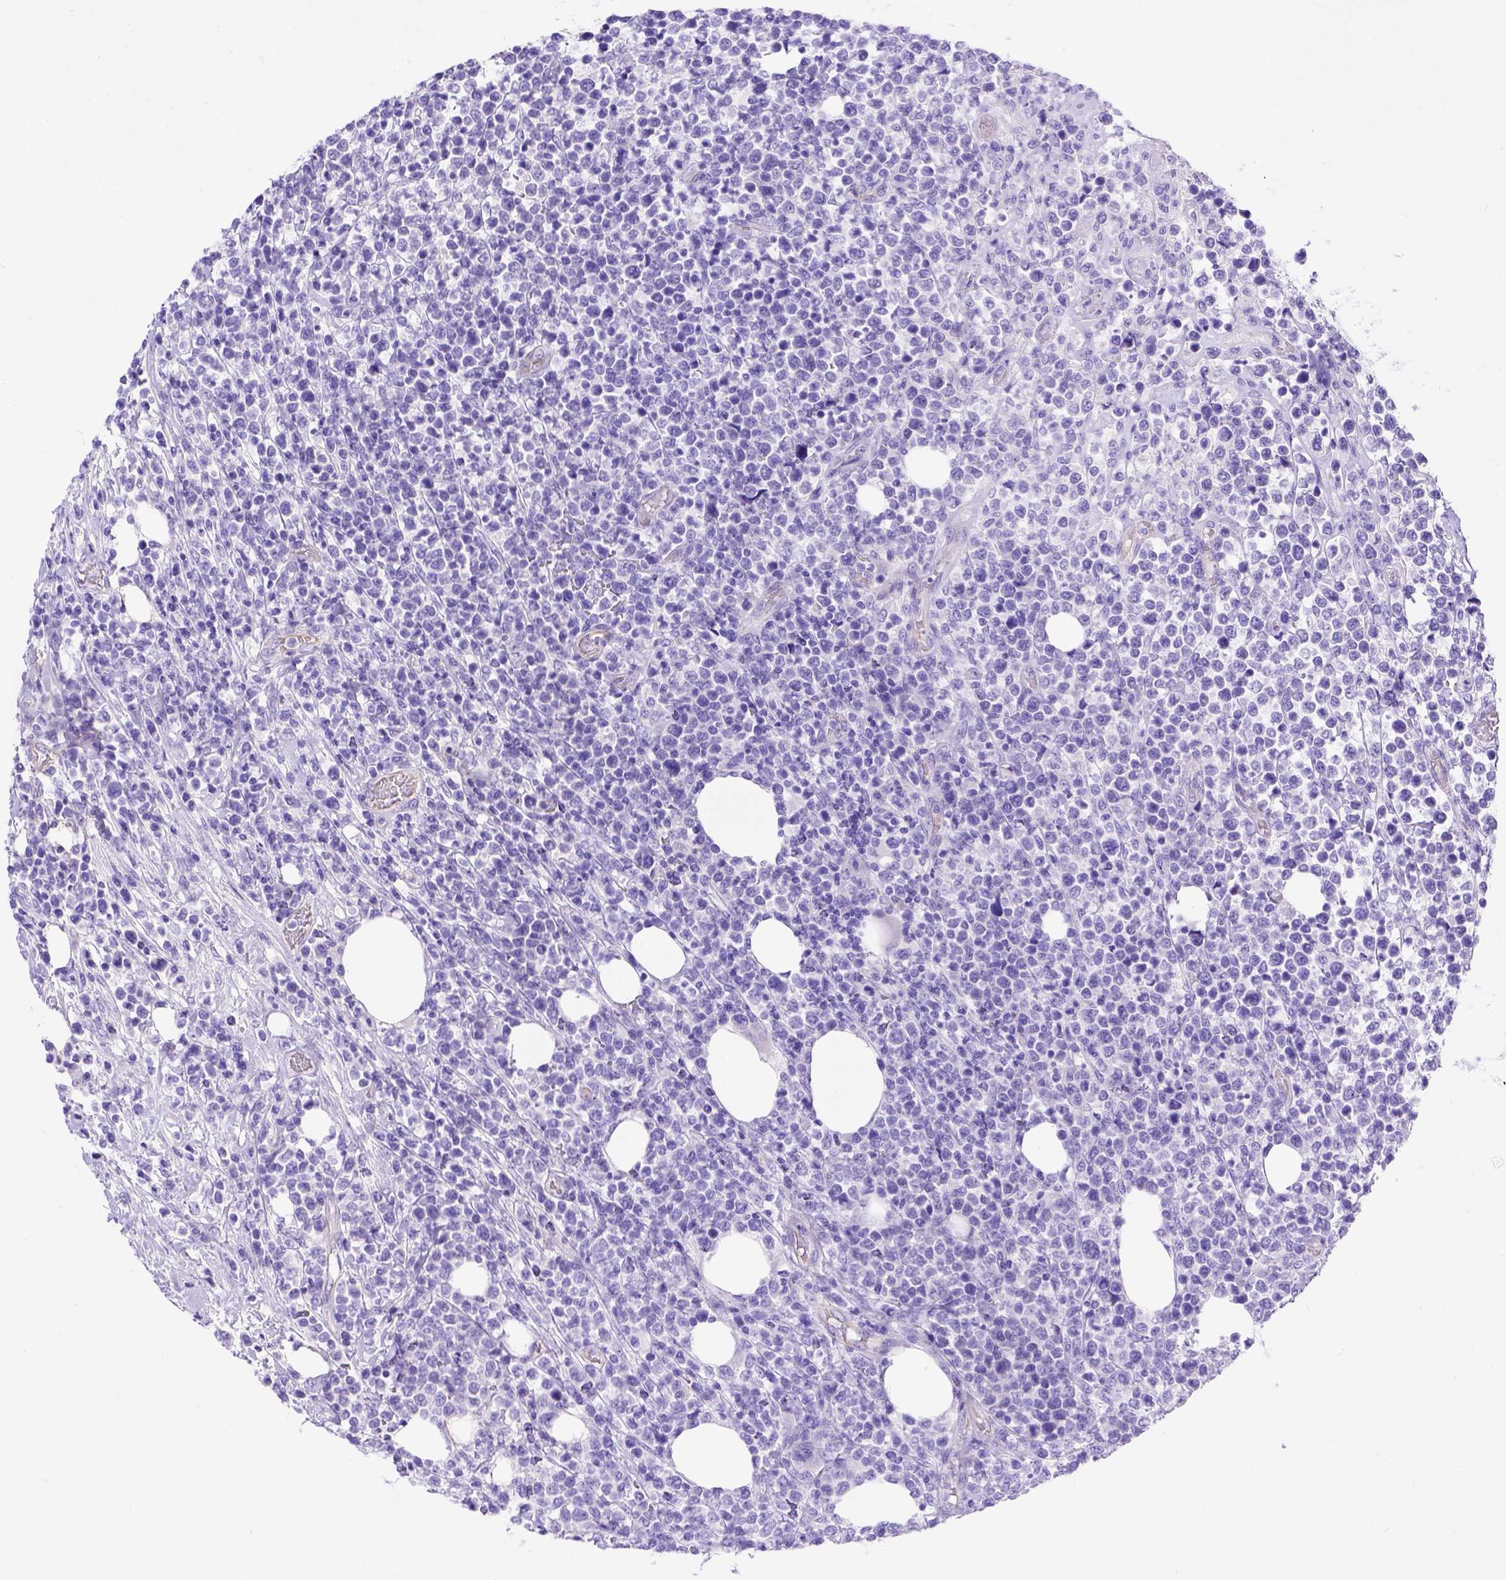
{"staining": {"intensity": "negative", "quantity": "none", "location": "none"}, "tissue": "lymphoma", "cell_type": "Tumor cells", "image_type": "cancer", "snomed": [{"axis": "morphology", "description": "Malignant lymphoma, non-Hodgkin's type, High grade"}, {"axis": "topography", "description": "Soft tissue"}], "caption": "There is no significant staining in tumor cells of high-grade malignant lymphoma, non-Hodgkin's type. Brightfield microscopy of immunohistochemistry (IHC) stained with DAB (brown) and hematoxylin (blue), captured at high magnification.", "gene": "LRRC18", "patient": {"sex": "female", "age": 56}}